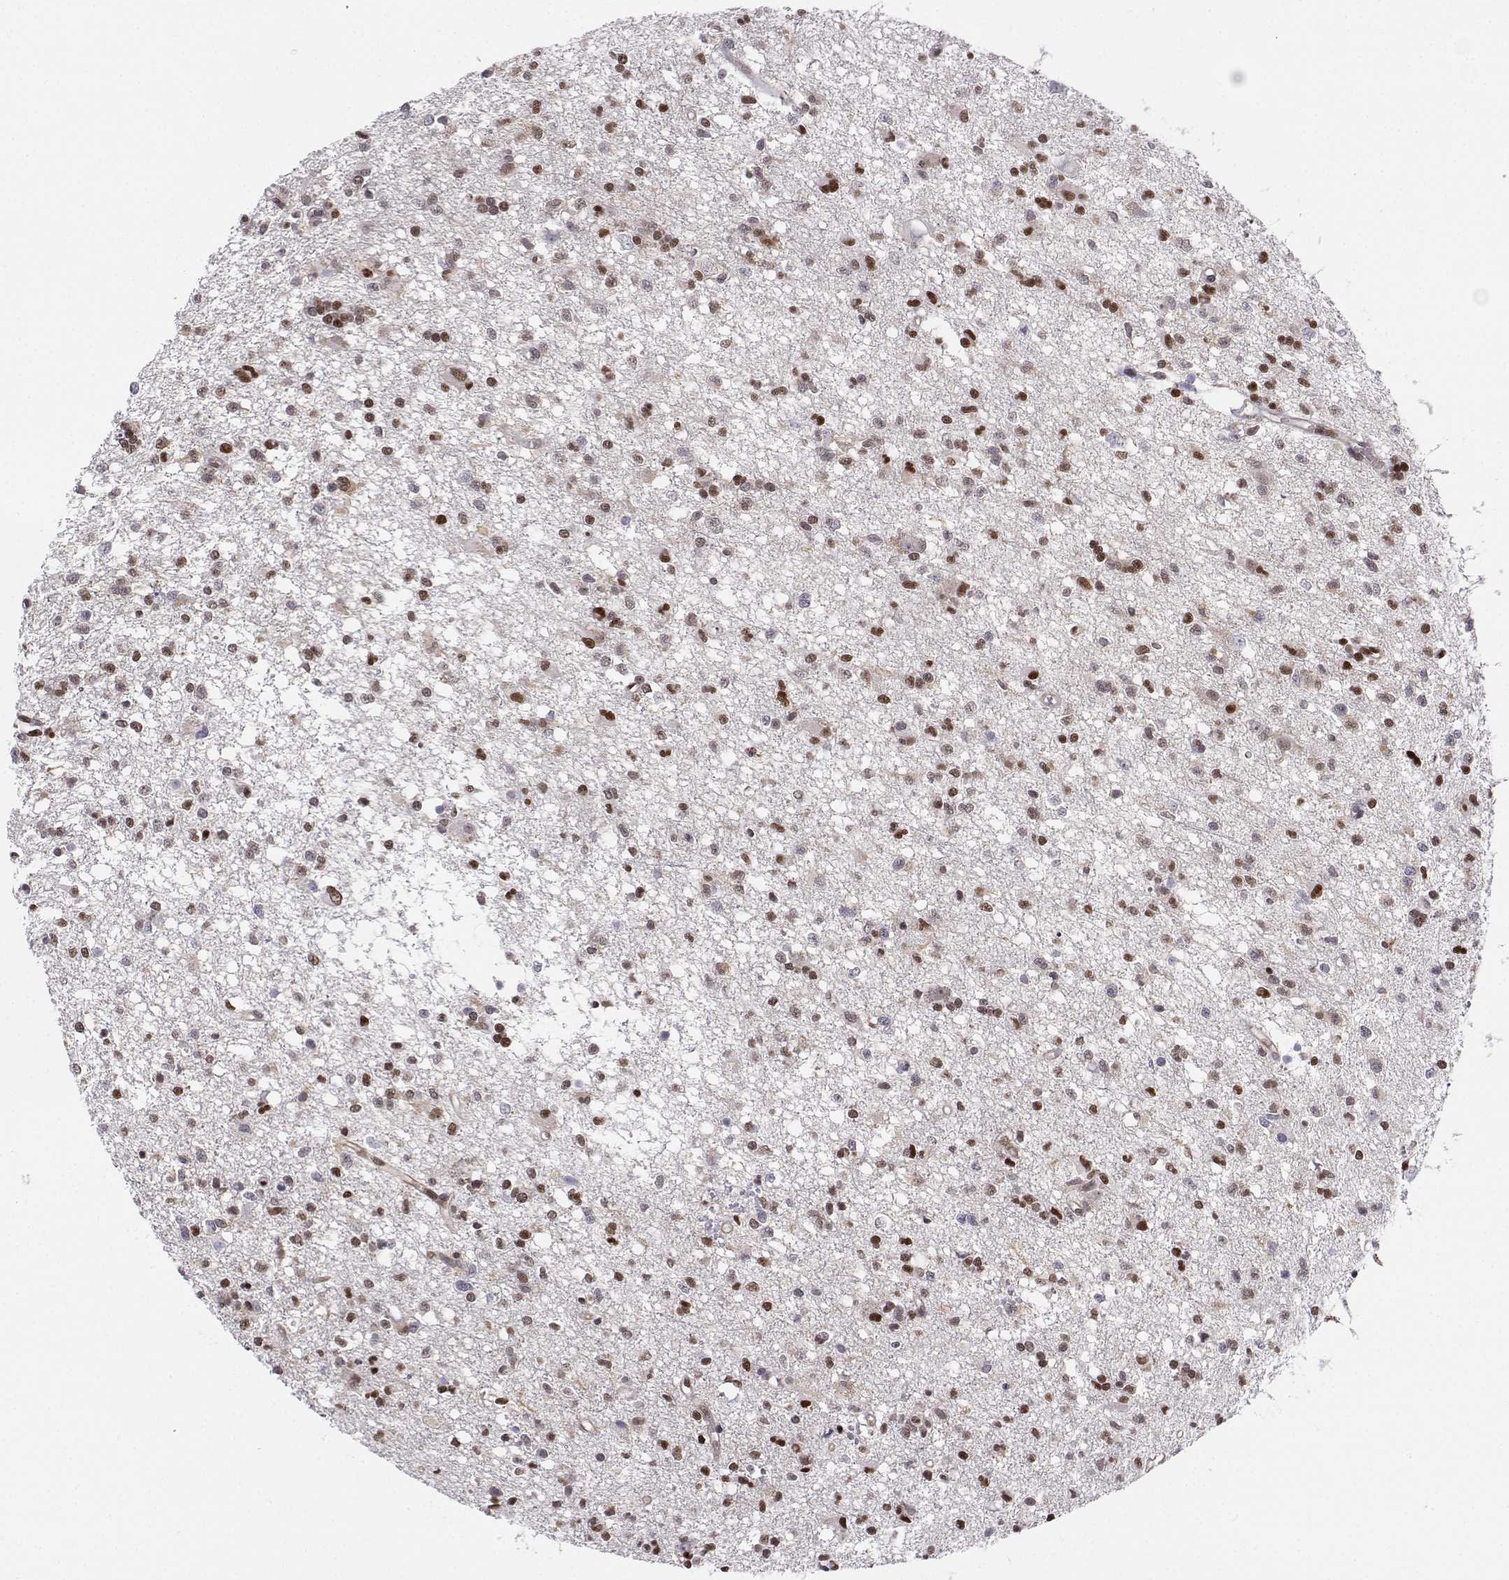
{"staining": {"intensity": "moderate", "quantity": "<25%", "location": "nuclear"}, "tissue": "glioma", "cell_type": "Tumor cells", "image_type": "cancer", "snomed": [{"axis": "morphology", "description": "Glioma, malignant, Low grade"}, {"axis": "topography", "description": "Brain"}], "caption": "Protein expression analysis of glioma exhibits moderate nuclear staining in about <25% of tumor cells.", "gene": "ERF", "patient": {"sex": "male", "age": 64}}